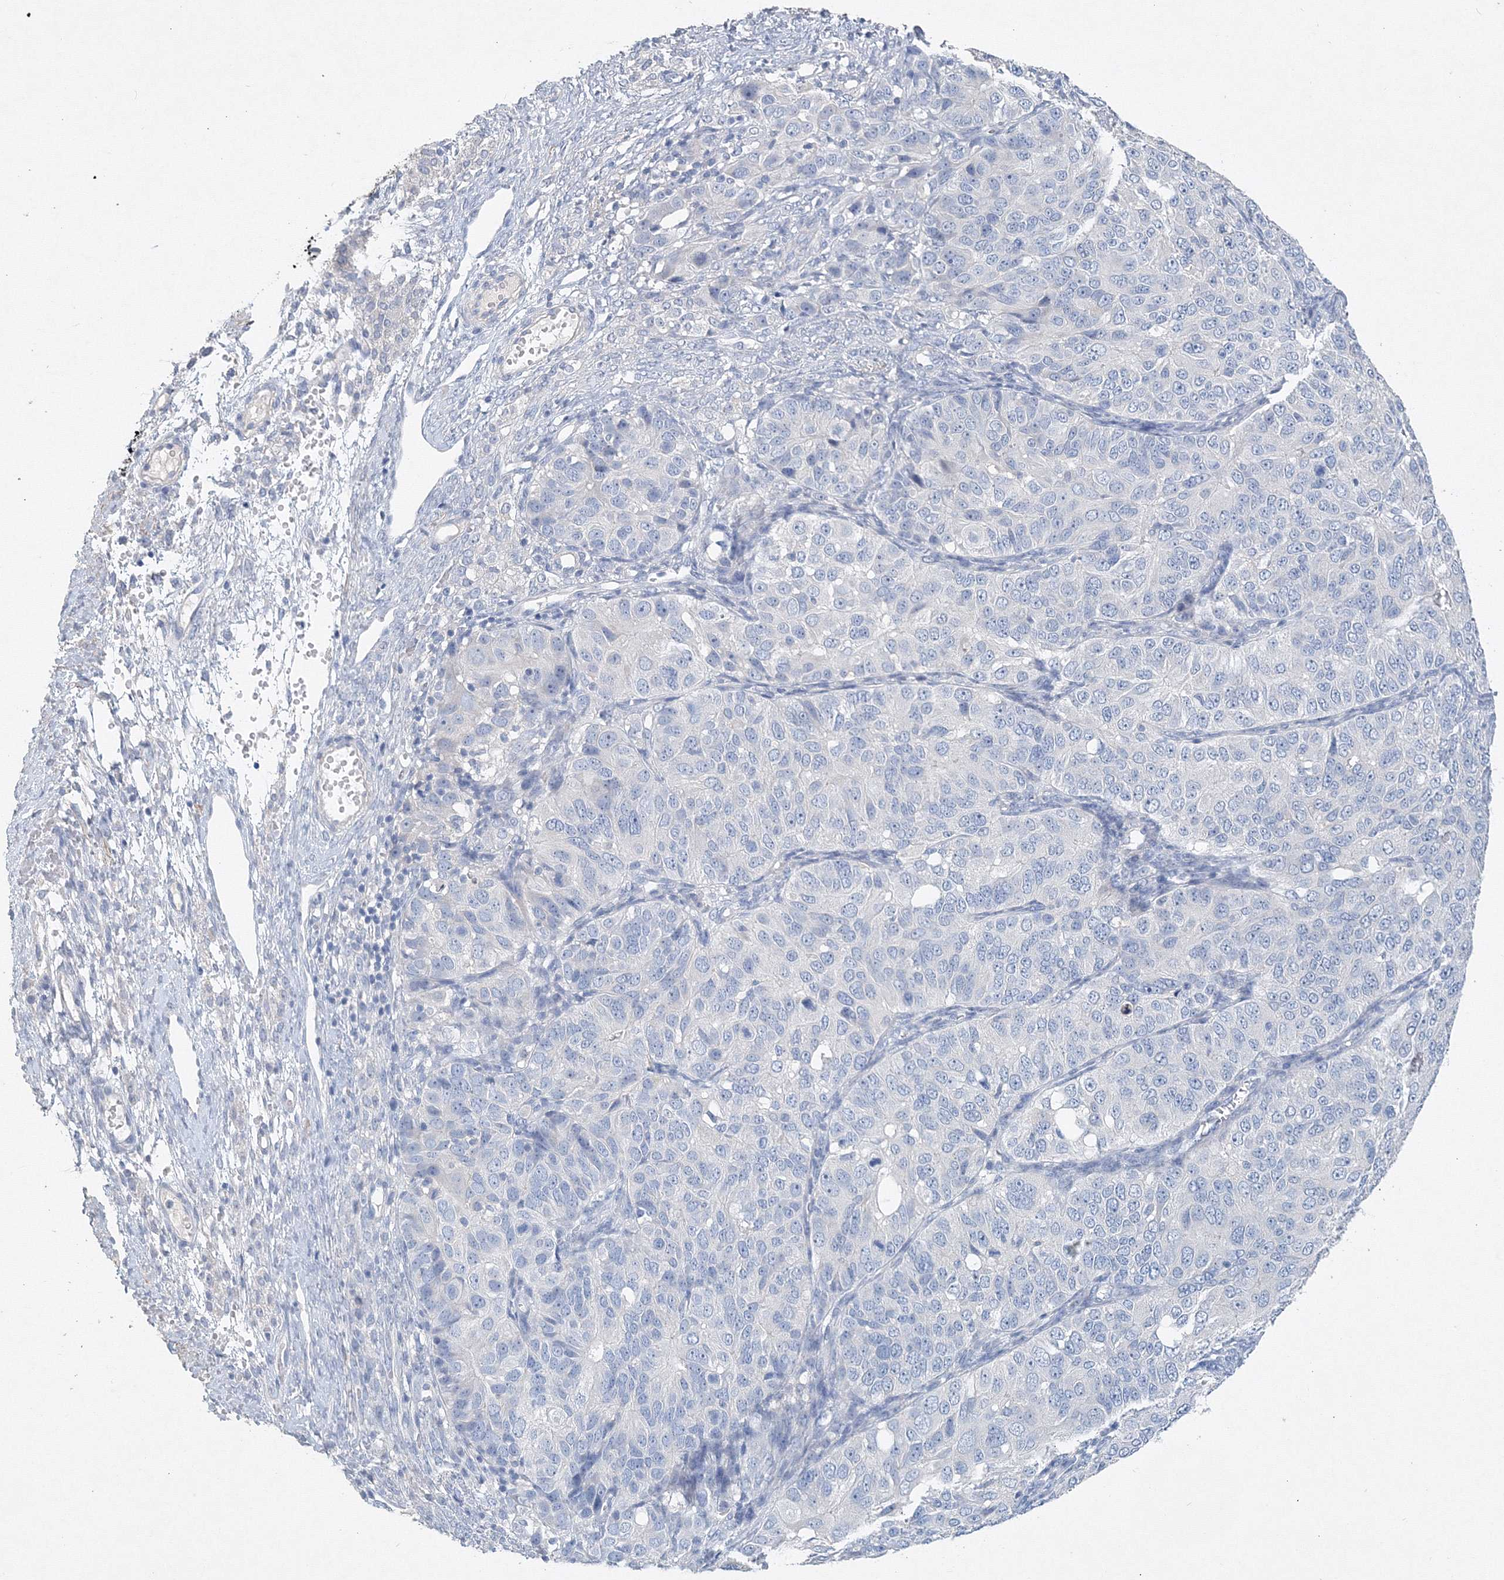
{"staining": {"intensity": "negative", "quantity": "none", "location": "none"}, "tissue": "ovarian cancer", "cell_type": "Tumor cells", "image_type": "cancer", "snomed": [{"axis": "morphology", "description": "Carcinoma, endometroid"}, {"axis": "topography", "description": "Ovary"}], "caption": "A photomicrograph of ovarian endometroid carcinoma stained for a protein reveals no brown staining in tumor cells.", "gene": "OSBPL6", "patient": {"sex": "female", "age": 51}}